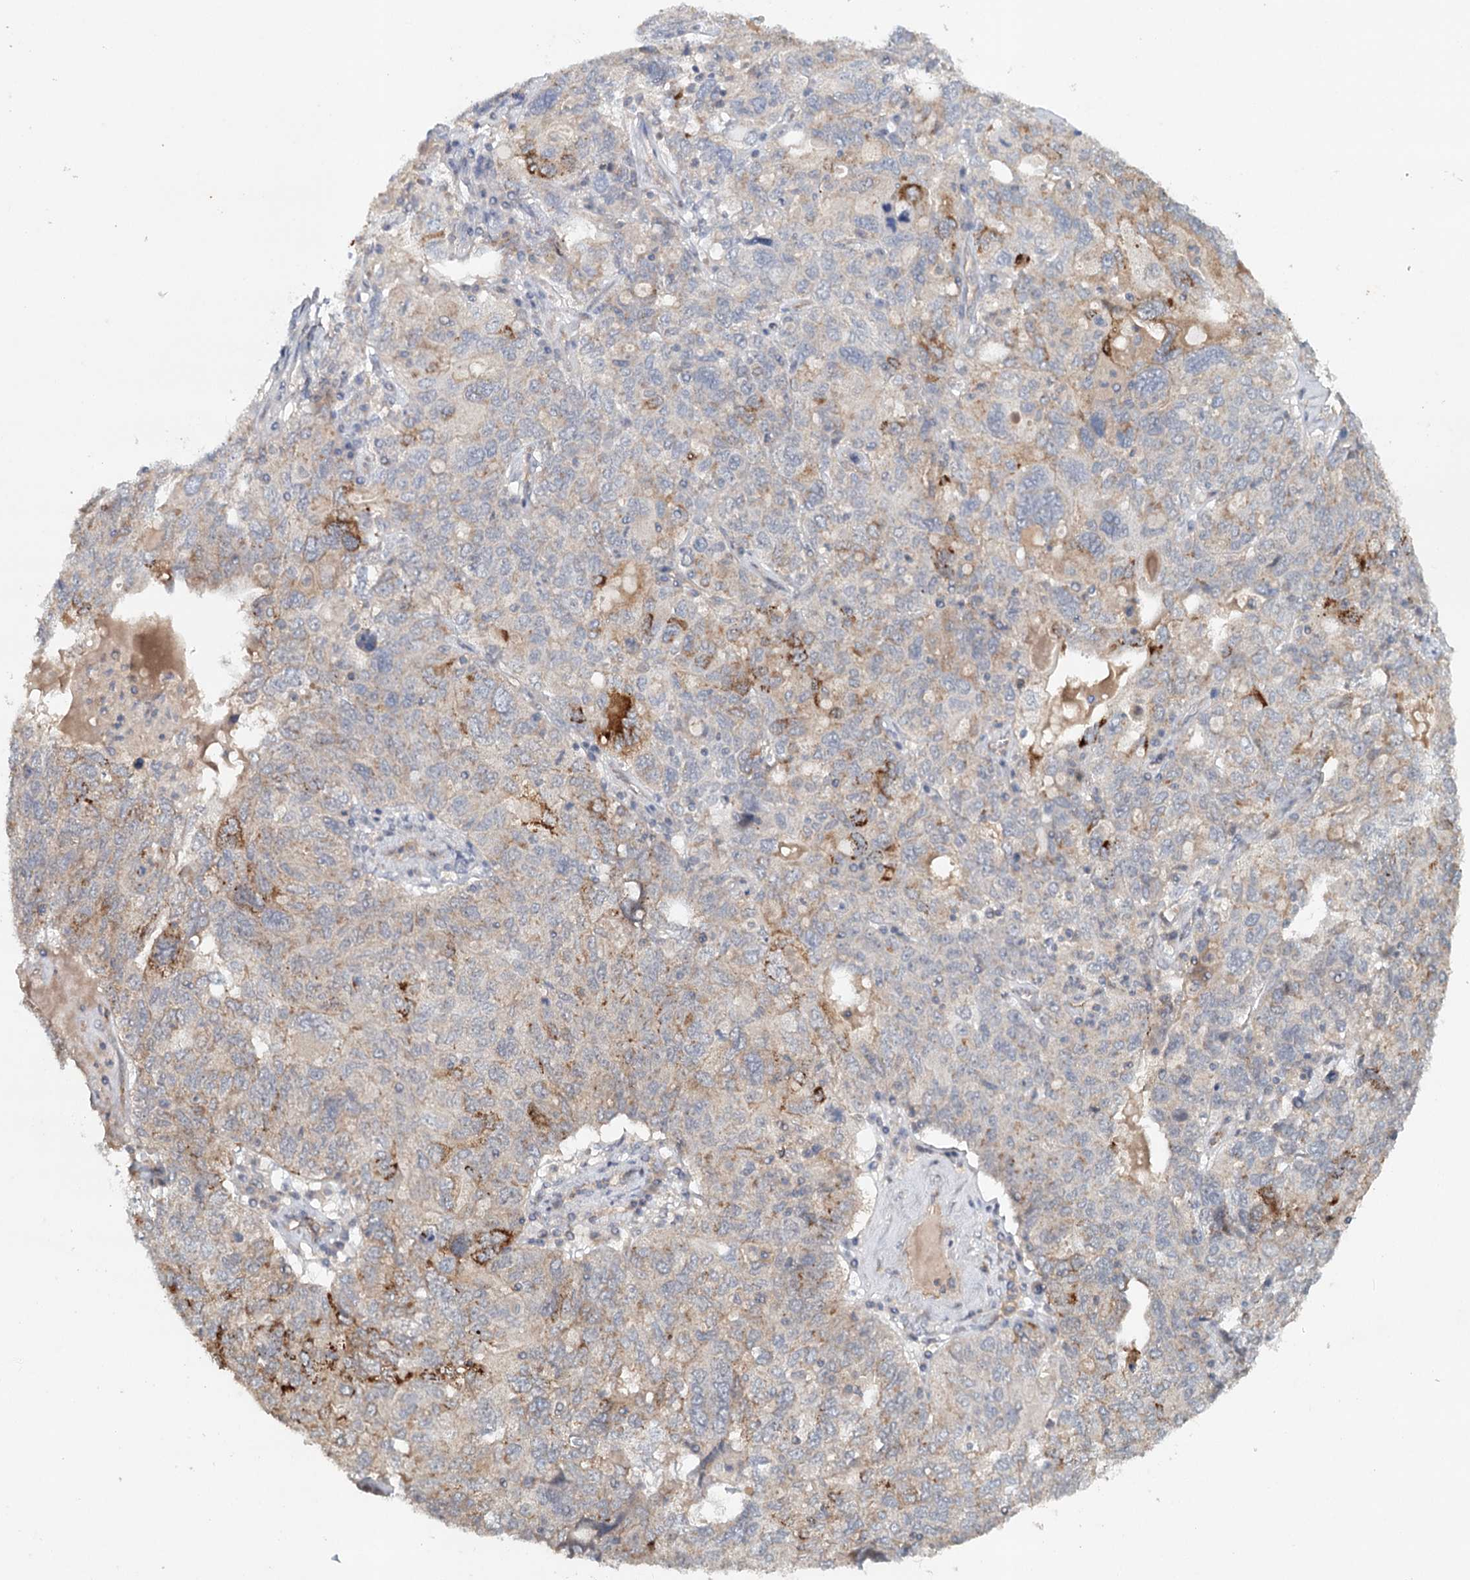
{"staining": {"intensity": "moderate", "quantity": "<25%", "location": "cytoplasmic/membranous"}, "tissue": "ovarian cancer", "cell_type": "Tumor cells", "image_type": "cancer", "snomed": [{"axis": "morphology", "description": "Carcinoma, endometroid"}, {"axis": "topography", "description": "Ovary"}], "caption": "Immunohistochemical staining of human endometroid carcinoma (ovarian) shows moderate cytoplasmic/membranous protein expression in about <25% of tumor cells.", "gene": "SYNPO", "patient": {"sex": "female", "age": 62}}